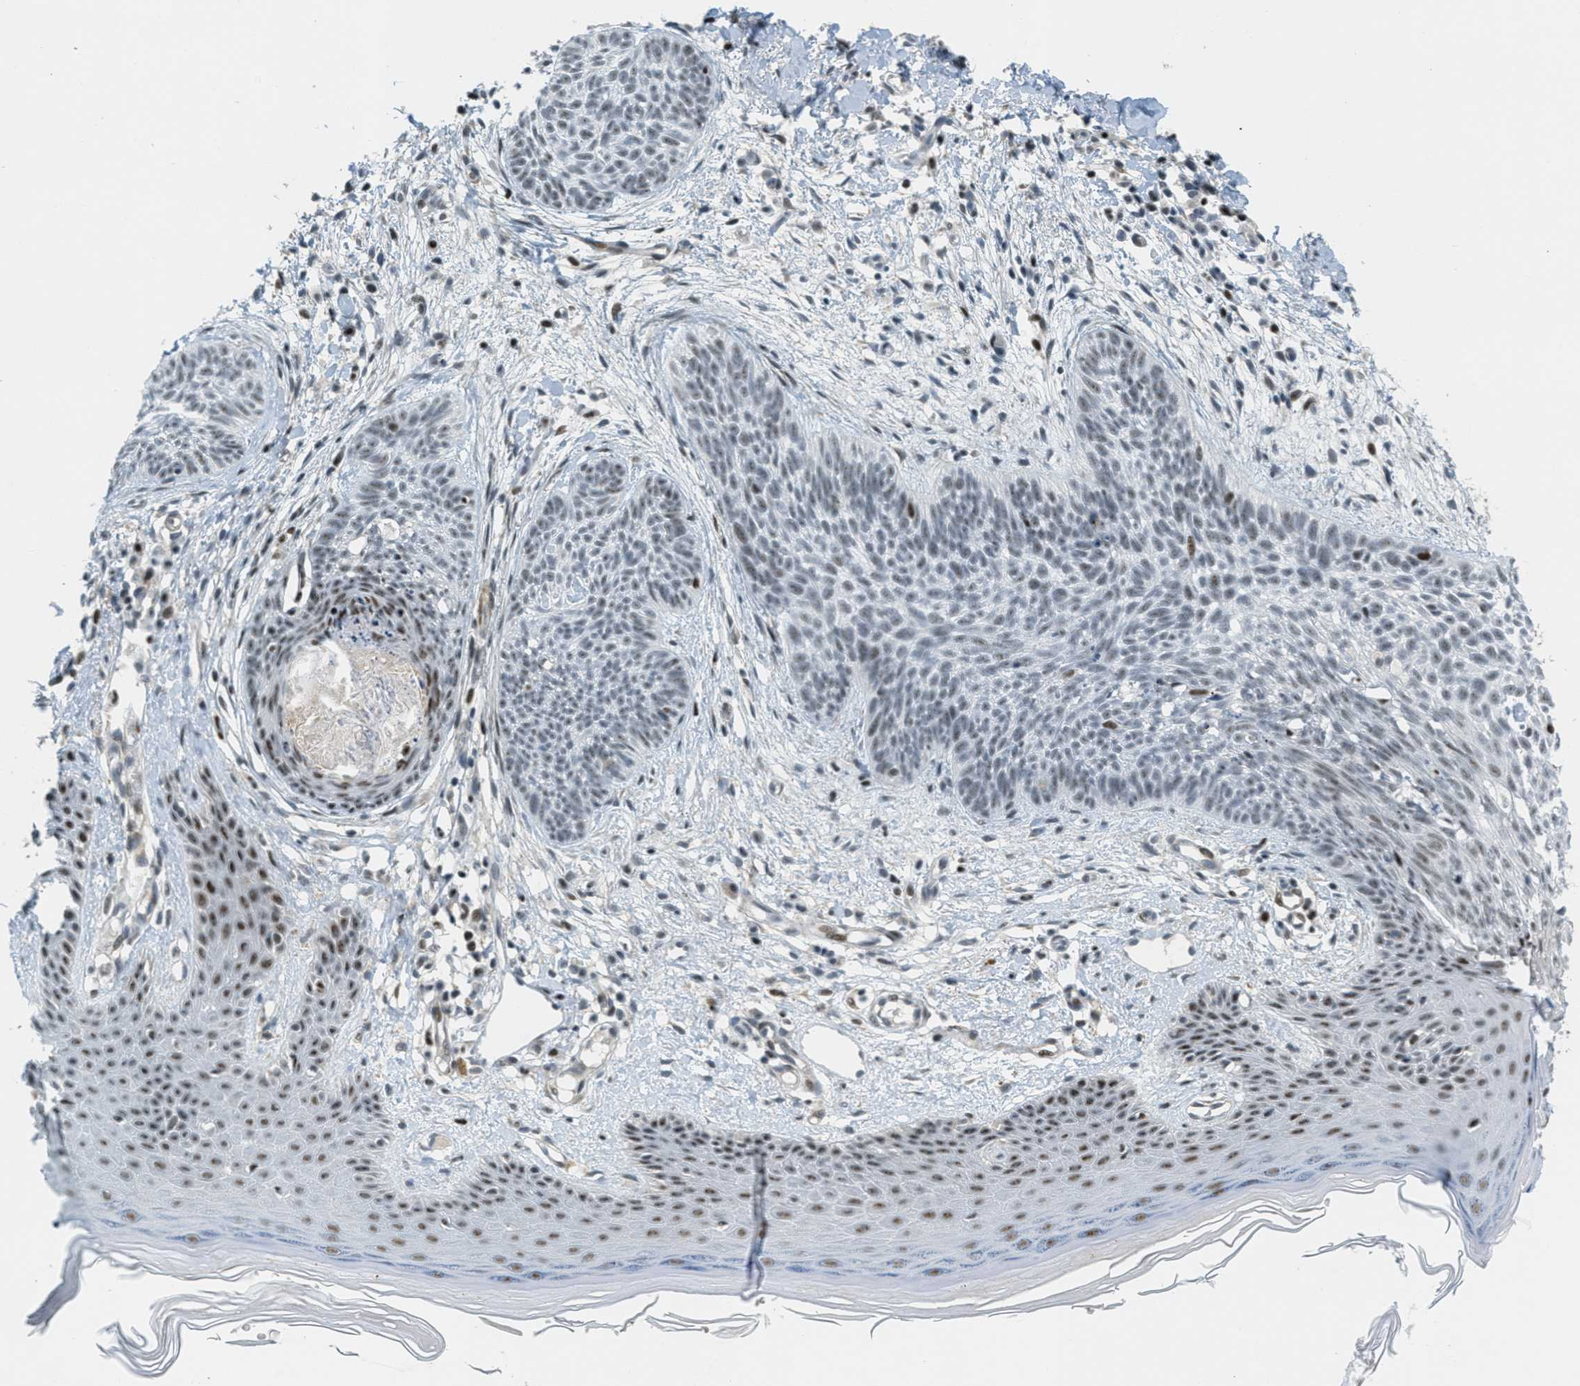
{"staining": {"intensity": "weak", "quantity": "<25%", "location": "nuclear"}, "tissue": "skin cancer", "cell_type": "Tumor cells", "image_type": "cancer", "snomed": [{"axis": "morphology", "description": "Basal cell carcinoma"}, {"axis": "topography", "description": "Skin"}], "caption": "The image demonstrates no staining of tumor cells in skin cancer (basal cell carcinoma).", "gene": "ZDHHC23", "patient": {"sex": "female", "age": 59}}